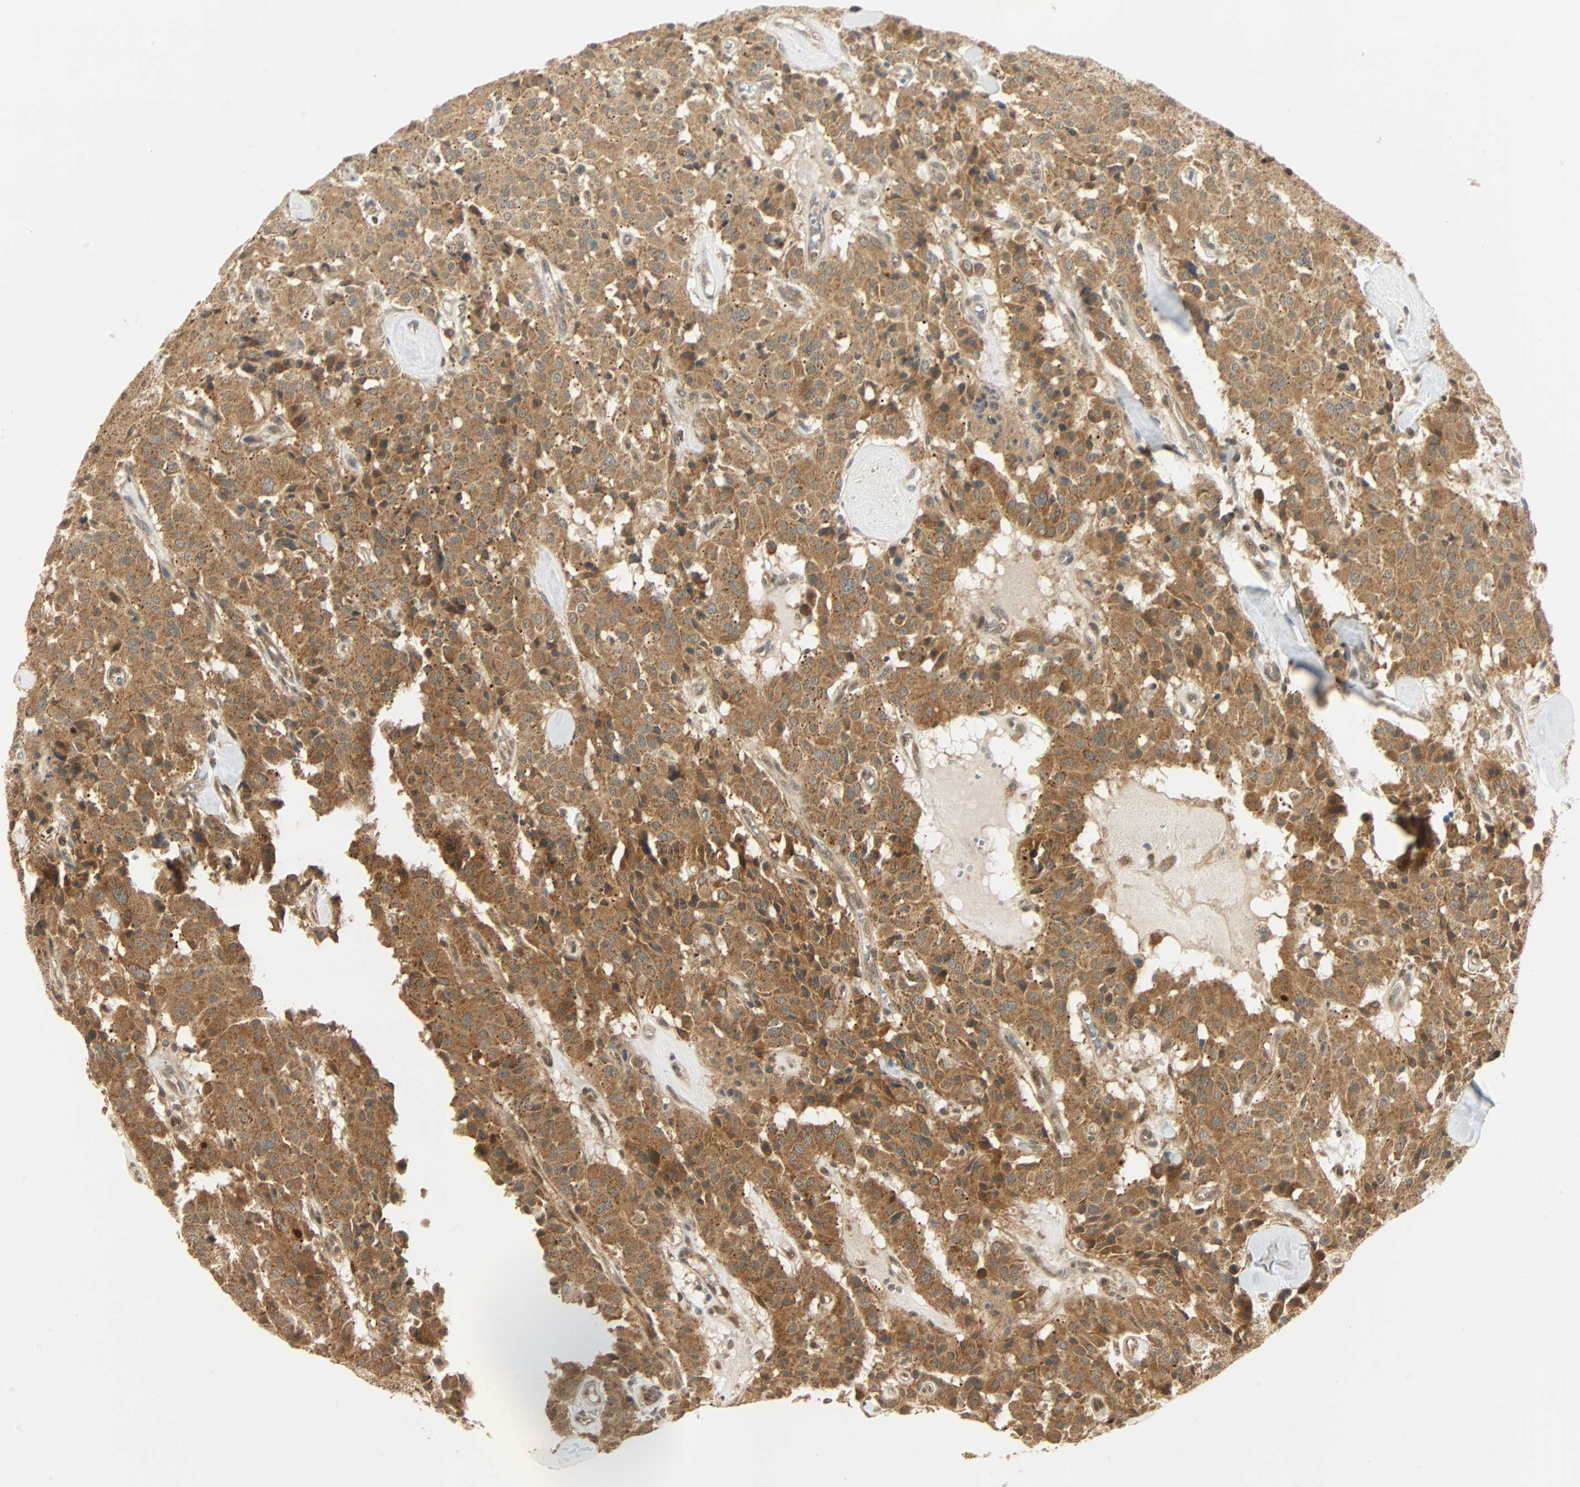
{"staining": {"intensity": "strong", "quantity": ">75%", "location": "cytoplasmic/membranous"}, "tissue": "carcinoid", "cell_type": "Tumor cells", "image_type": "cancer", "snomed": [{"axis": "morphology", "description": "Carcinoid, malignant, NOS"}, {"axis": "topography", "description": "Lung"}], "caption": "A high amount of strong cytoplasmic/membranous expression is present in approximately >75% of tumor cells in malignant carcinoid tissue. (brown staining indicates protein expression, while blue staining denotes nuclei).", "gene": "PNPLA6", "patient": {"sex": "male", "age": 30}}